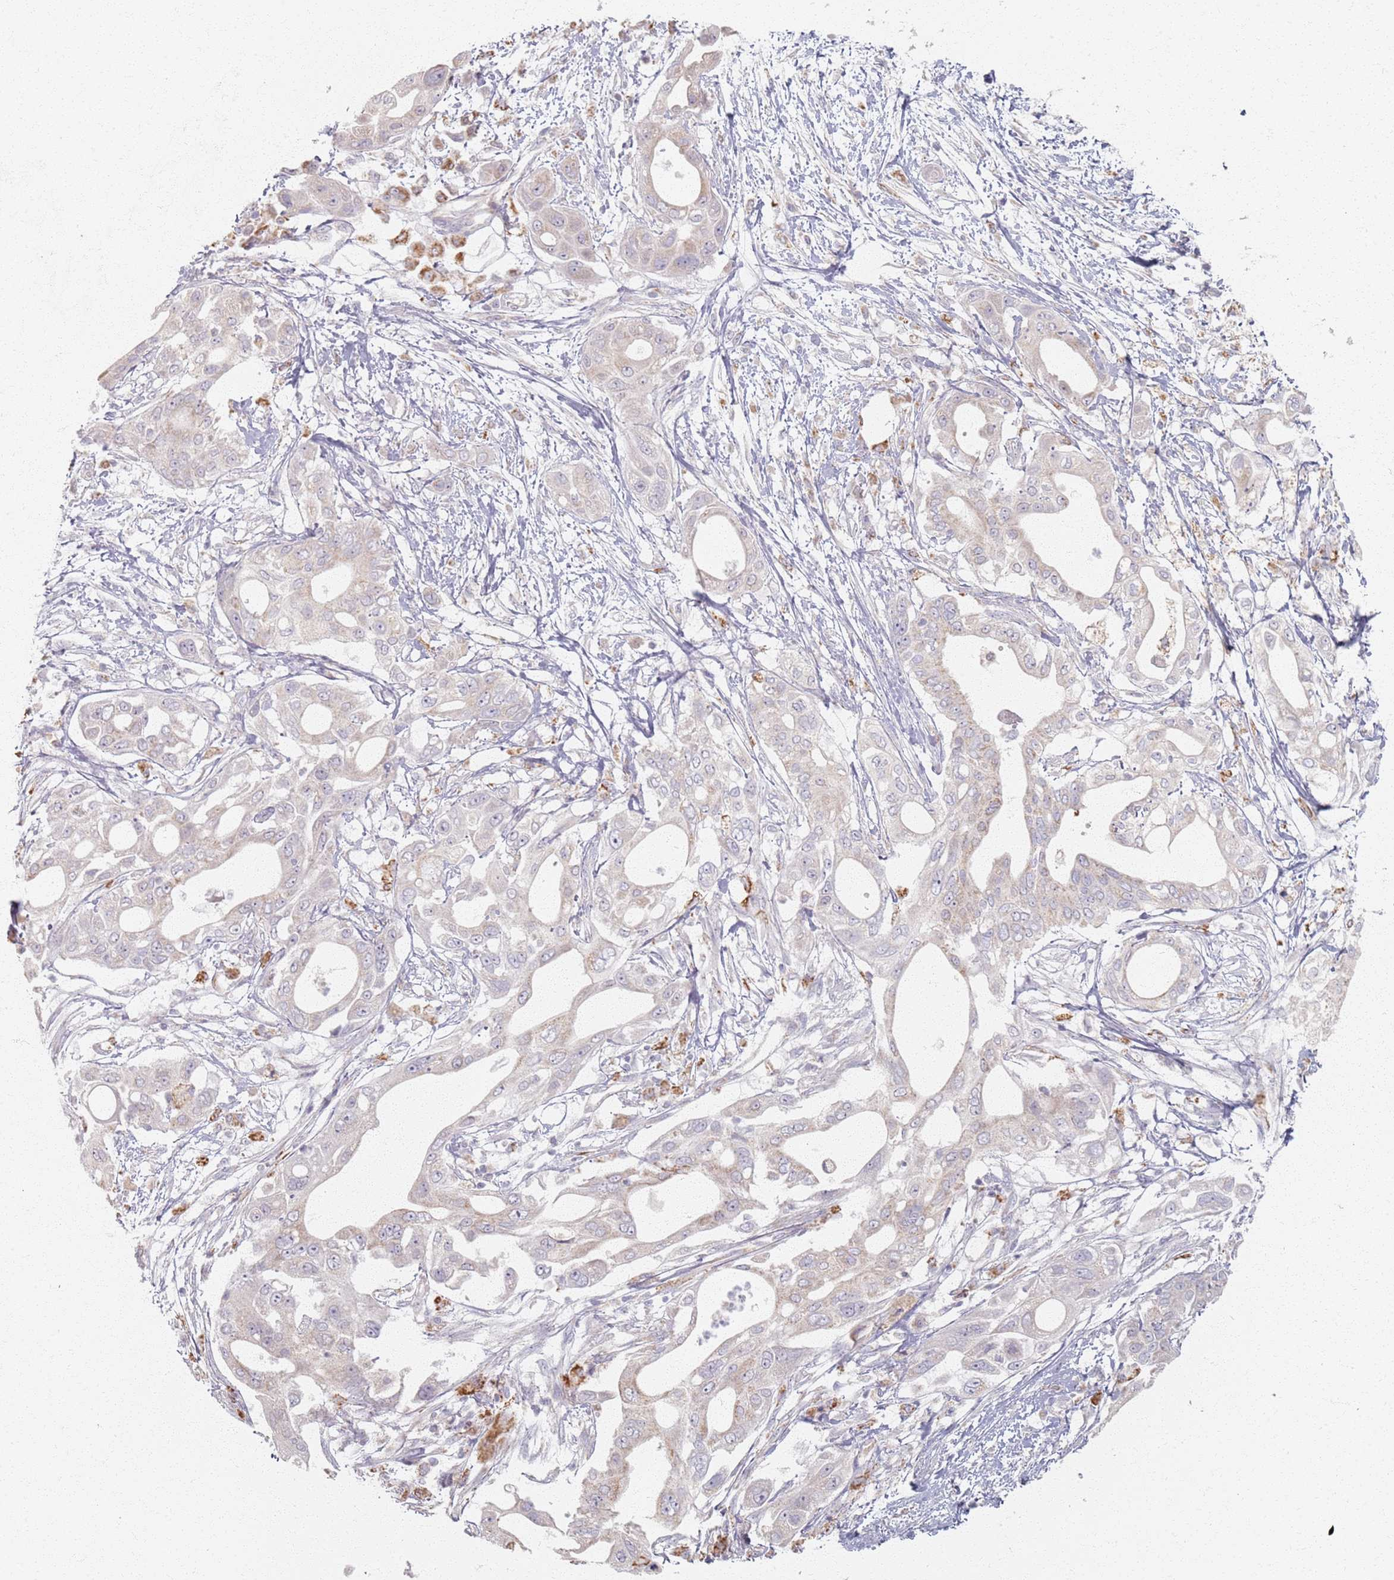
{"staining": {"intensity": "negative", "quantity": "none", "location": "none"}, "tissue": "pancreatic cancer", "cell_type": "Tumor cells", "image_type": "cancer", "snomed": [{"axis": "morphology", "description": "Adenocarcinoma, NOS"}, {"axis": "topography", "description": "Pancreas"}], "caption": "High power microscopy image of an IHC photomicrograph of adenocarcinoma (pancreatic), revealing no significant staining in tumor cells.", "gene": "PKD2L2", "patient": {"sex": "male", "age": 68}}